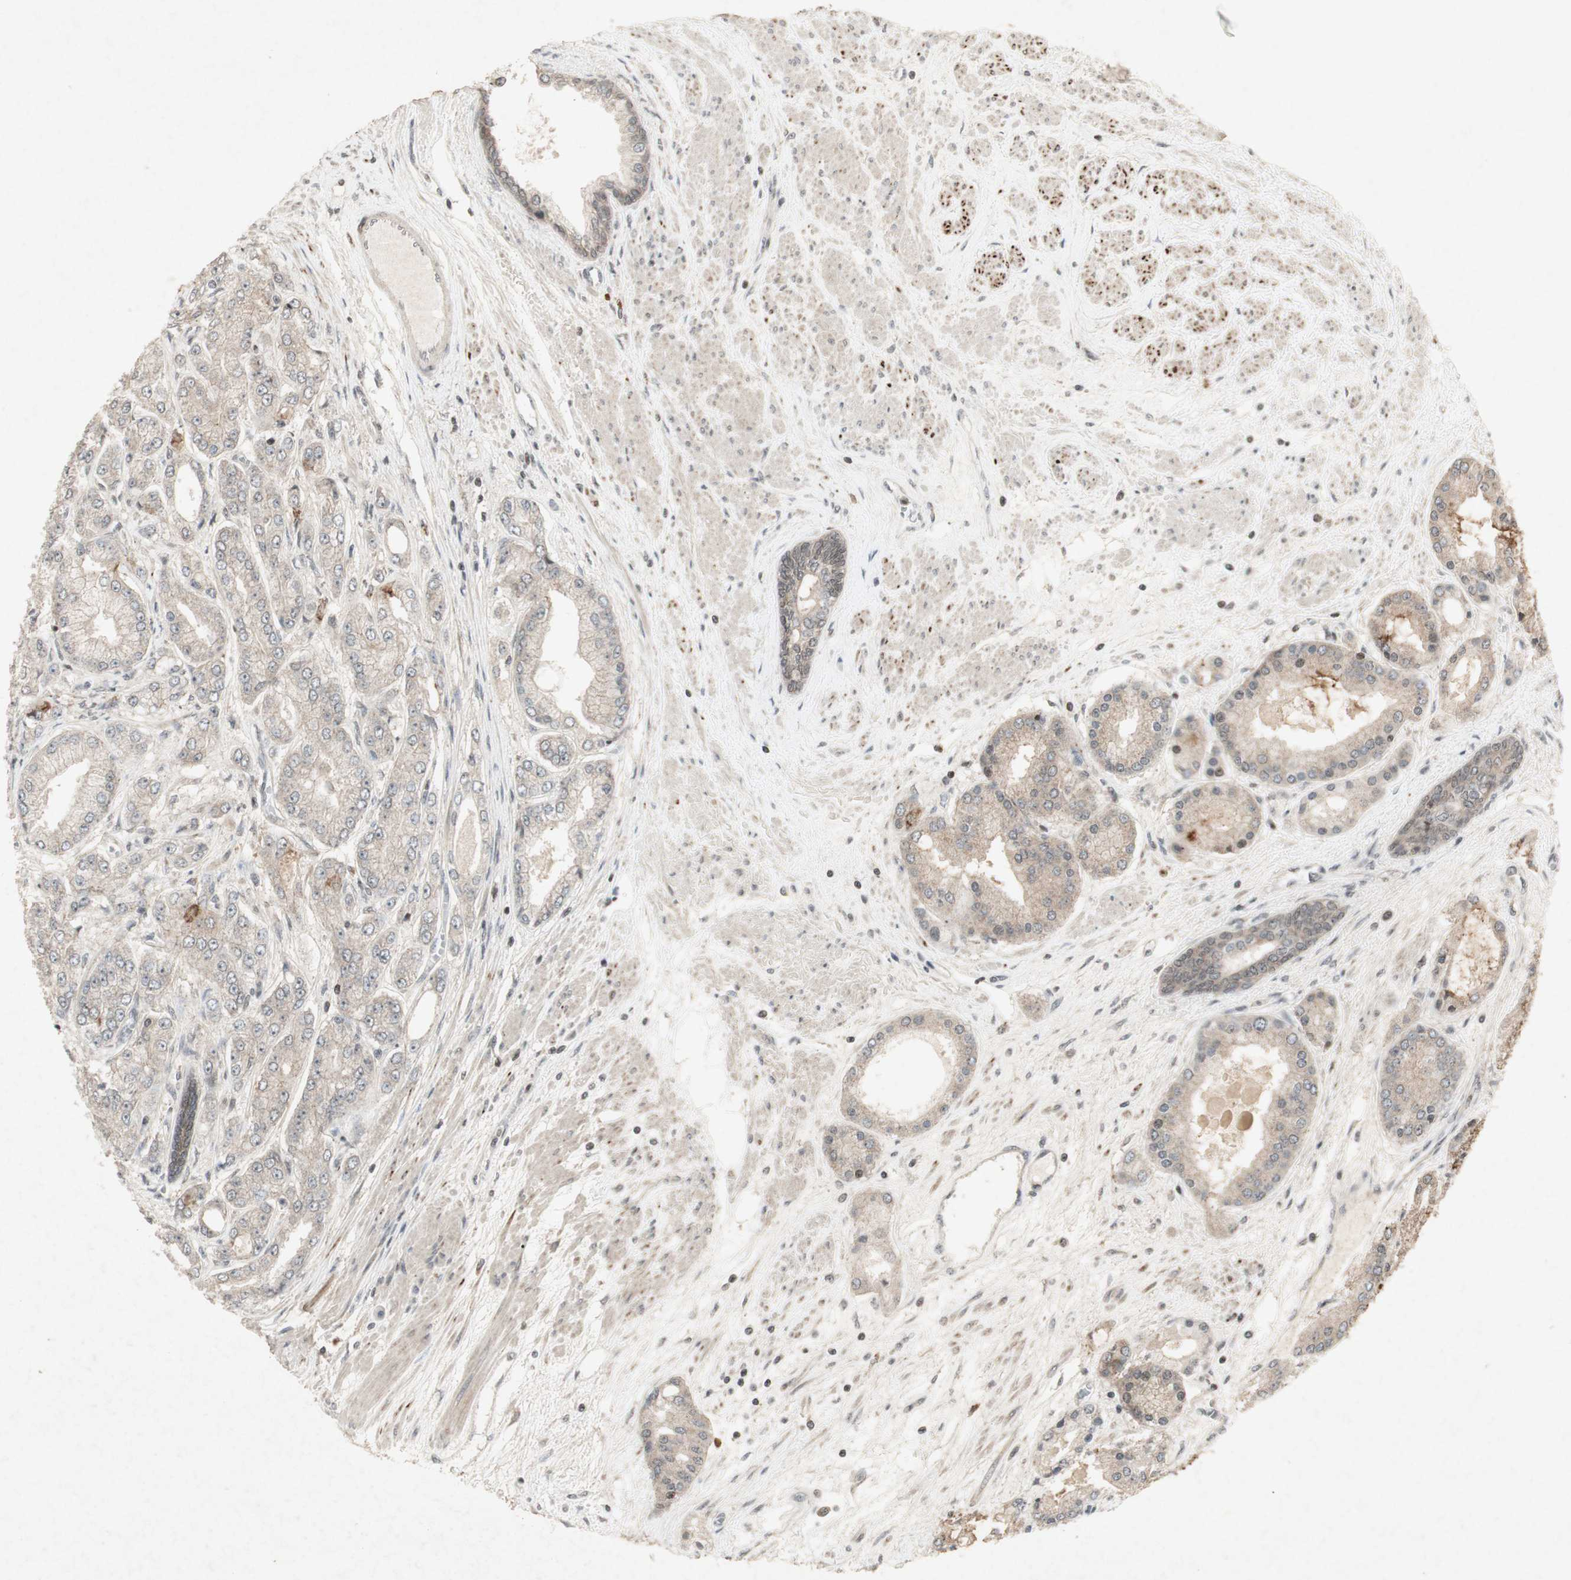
{"staining": {"intensity": "weak", "quantity": ">75%", "location": "cytoplasmic/membranous"}, "tissue": "prostate cancer", "cell_type": "Tumor cells", "image_type": "cancer", "snomed": [{"axis": "morphology", "description": "Adenocarcinoma, High grade"}, {"axis": "topography", "description": "Prostate"}], "caption": "Human prostate cancer stained with a protein marker exhibits weak staining in tumor cells.", "gene": "PLXNA1", "patient": {"sex": "male", "age": 59}}